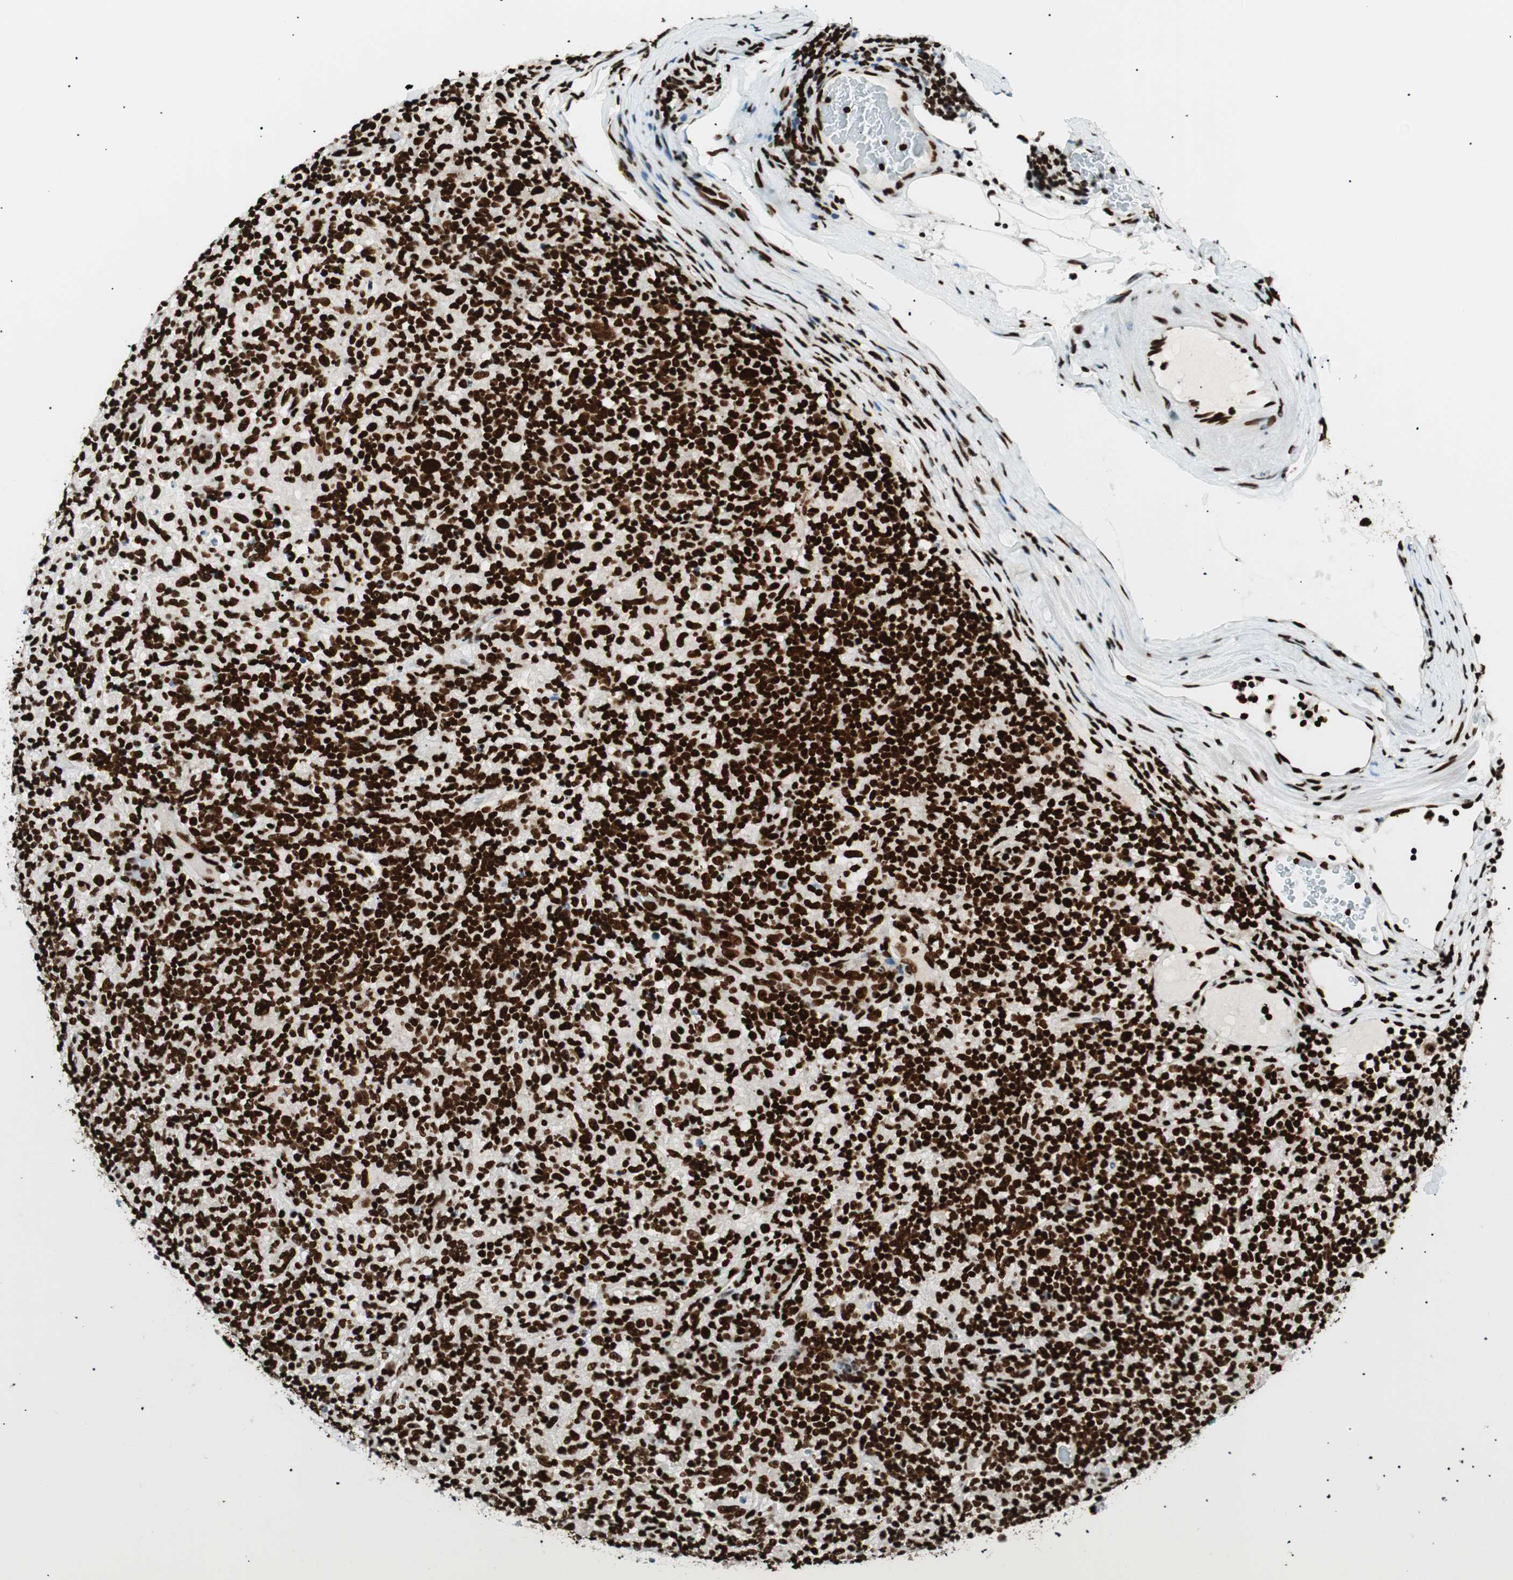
{"staining": {"intensity": "strong", "quantity": ">75%", "location": "nuclear"}, "tissue": "lymphoma", "cell_type": "Tumor cells", "image_type": "cancer", "snomed": [{"axis": "morphology", "description": "Hodgkin's disease, NOS"}, {"axis": "topography", "description": "Lymph node"}], "caption": "Brown immunohistochemical staining in lymphoma demonstrates strong nuclear positivity in approximately >75% of tumor cells. The staining was performed using DAB to visualize the protein expression in brown, while the nuclei were stained in blue with hematoxylin (Magnification: 20x).", "gene": "EWSR1", "patient": {"sex": "male", "age": 70}}